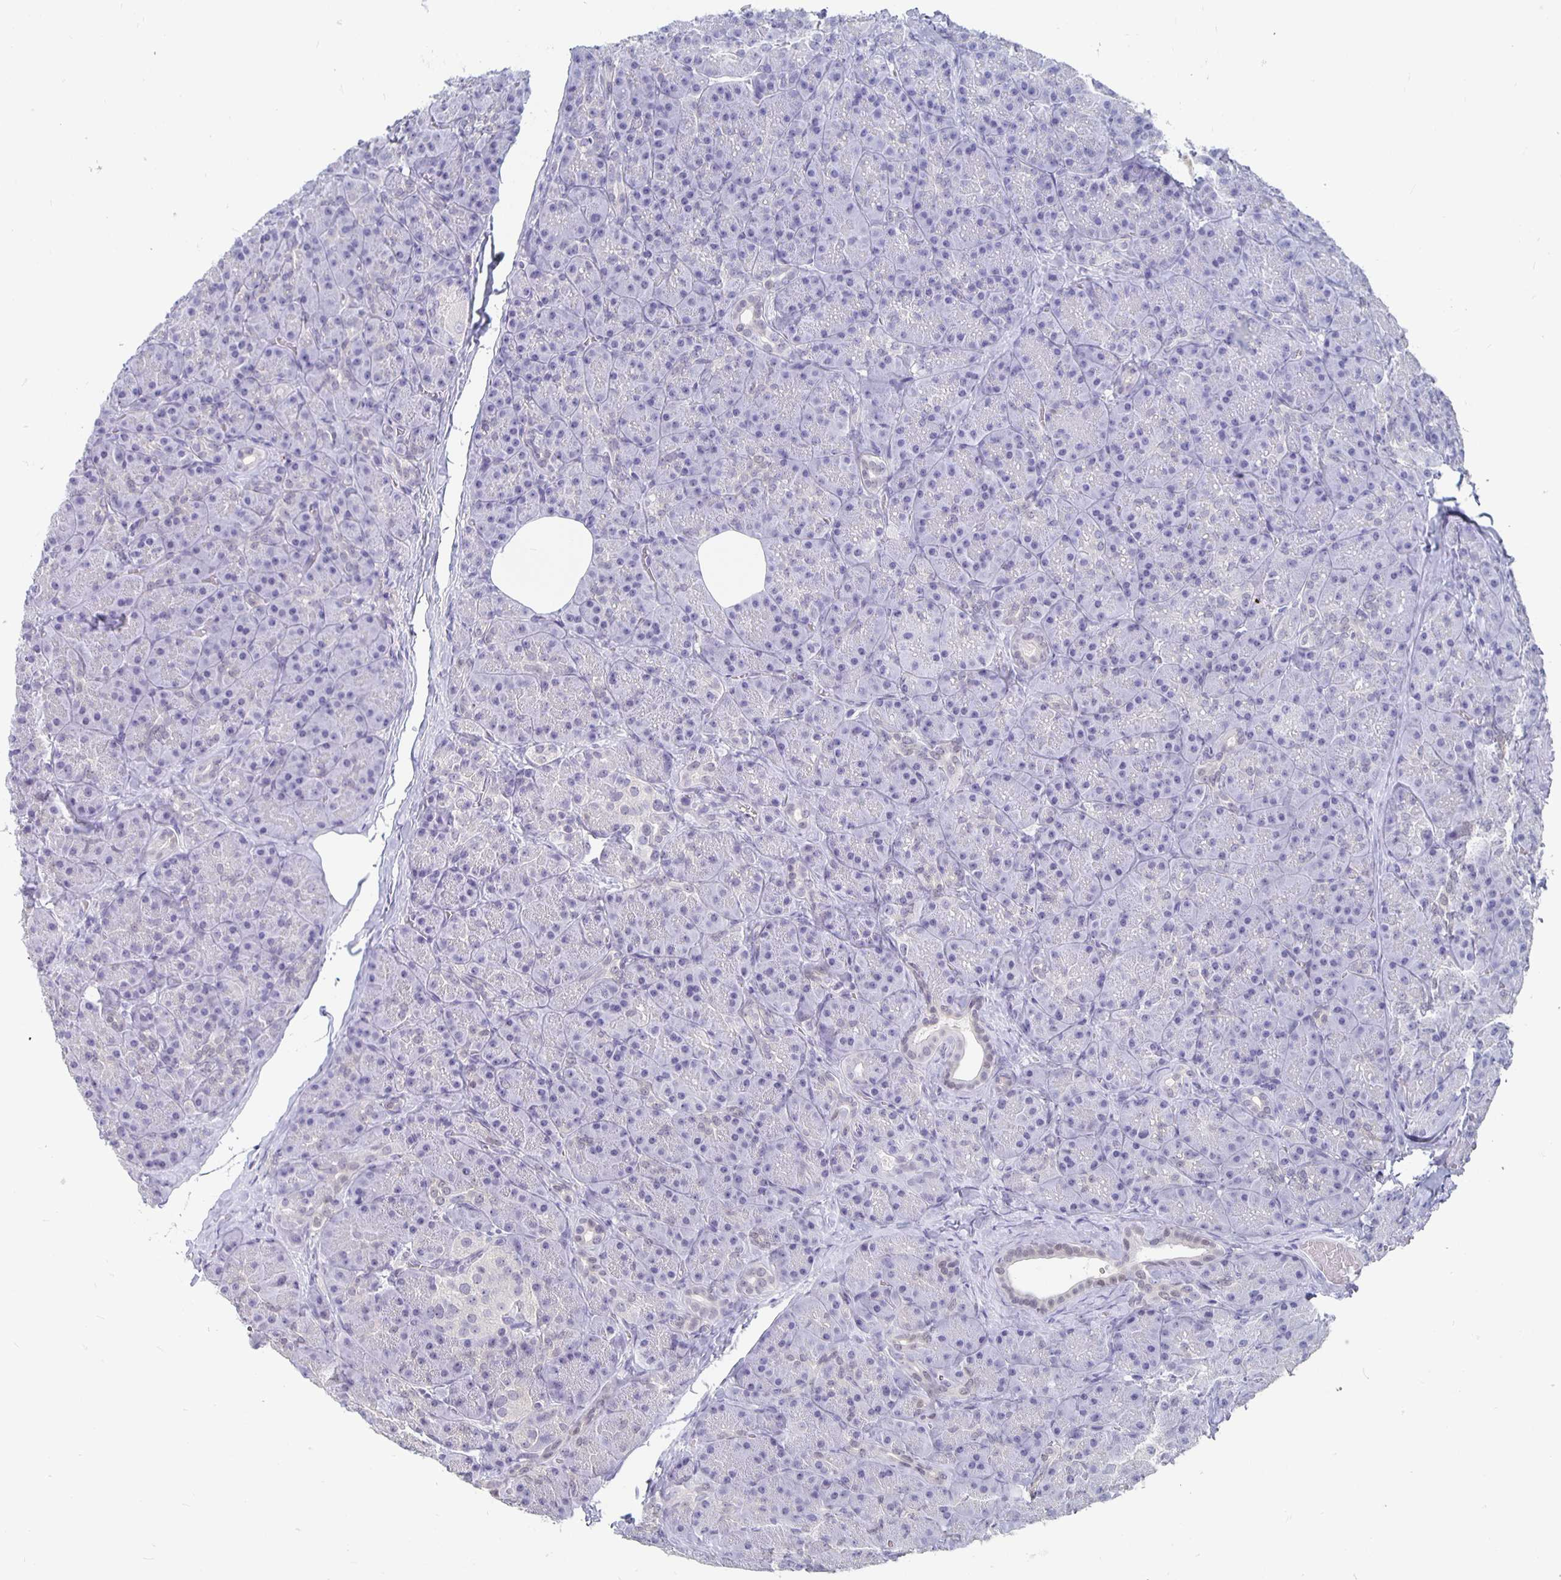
{"staining": {"intensity": "weak", "quantity": "<25%", "location": "nuclear"}, "tissue": "pancreas", "cell_type": "Exocrine glandular cells", "image_type": "normal", "snomed": [{"axis": "morphology", "description": "Normal tissue, NOS"}, {"axis": "topography", "description": "Pancreas"}], "caption": "Immunohistochemical staining of benign human pancreas exhibits no significant positivity in exocrine glandular cells.", "gene": "ZNF691", "patient": {"sex": "male", "age": 57}}